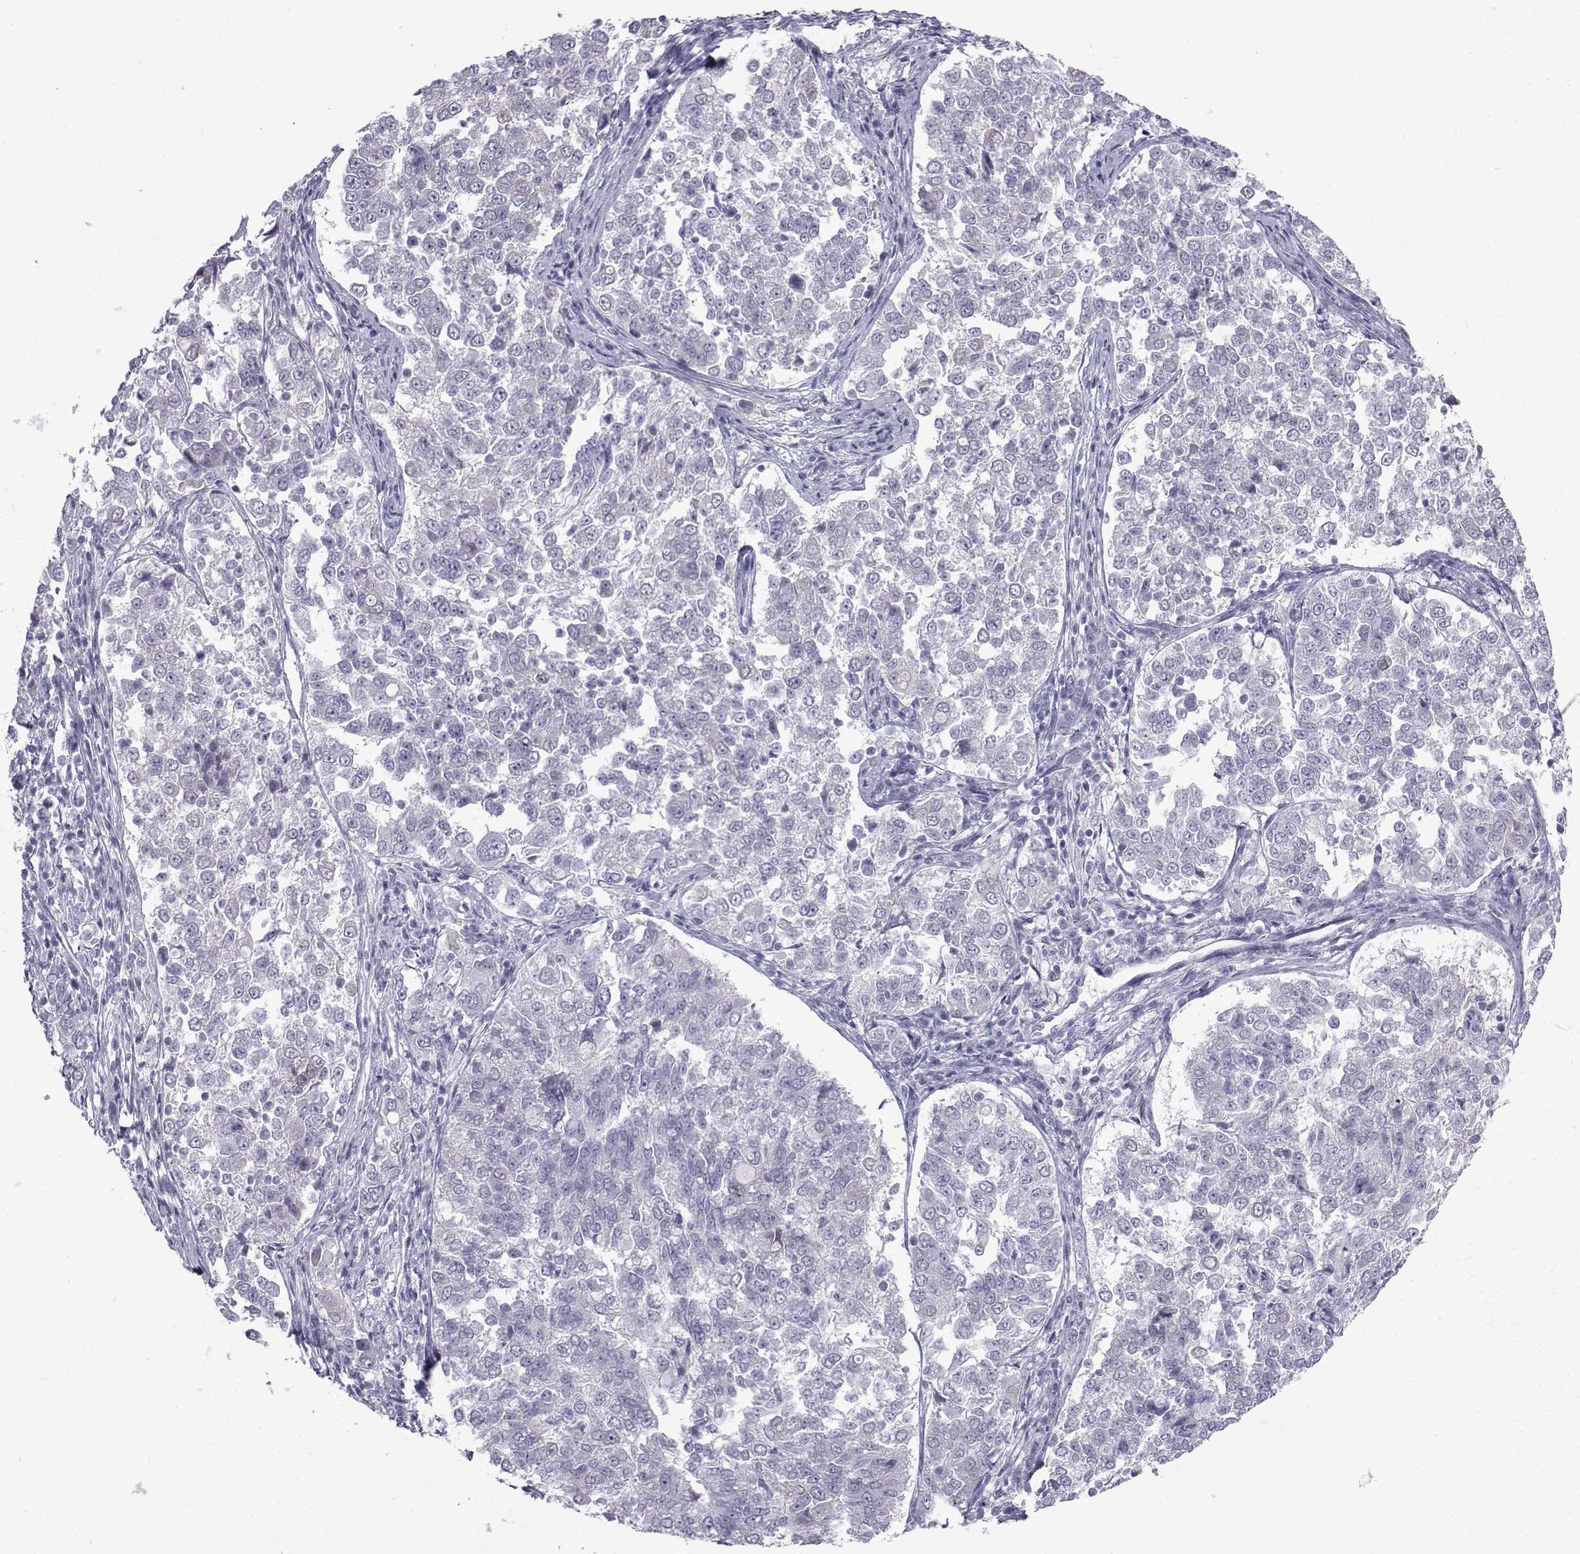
{"staining": {"intensity": "negative", "quantity": "none", "location": "none"}, "tissue": "endometrial cancer", "cell_type": "Tumor cells", "image_type": "cancer", "snomed": [{"axis": "morphology", "description": "Adenocarcinoma, NOS"}, {"axis": "topography", "description": "Endometrium"}], "caption": "A photomicrograph of endometrial adenocarcinoma stained for a protein demonstrates no brown staining in tumor cells. (Stains: DAB (3,3'-diaminobenzidine) immunohistochemistry with hematoxylin counter stain, Microscopy: brightfield microscopy at high magnification).", "gene": "CFAP53", "patient": {"sex": "female", "age": 43}}